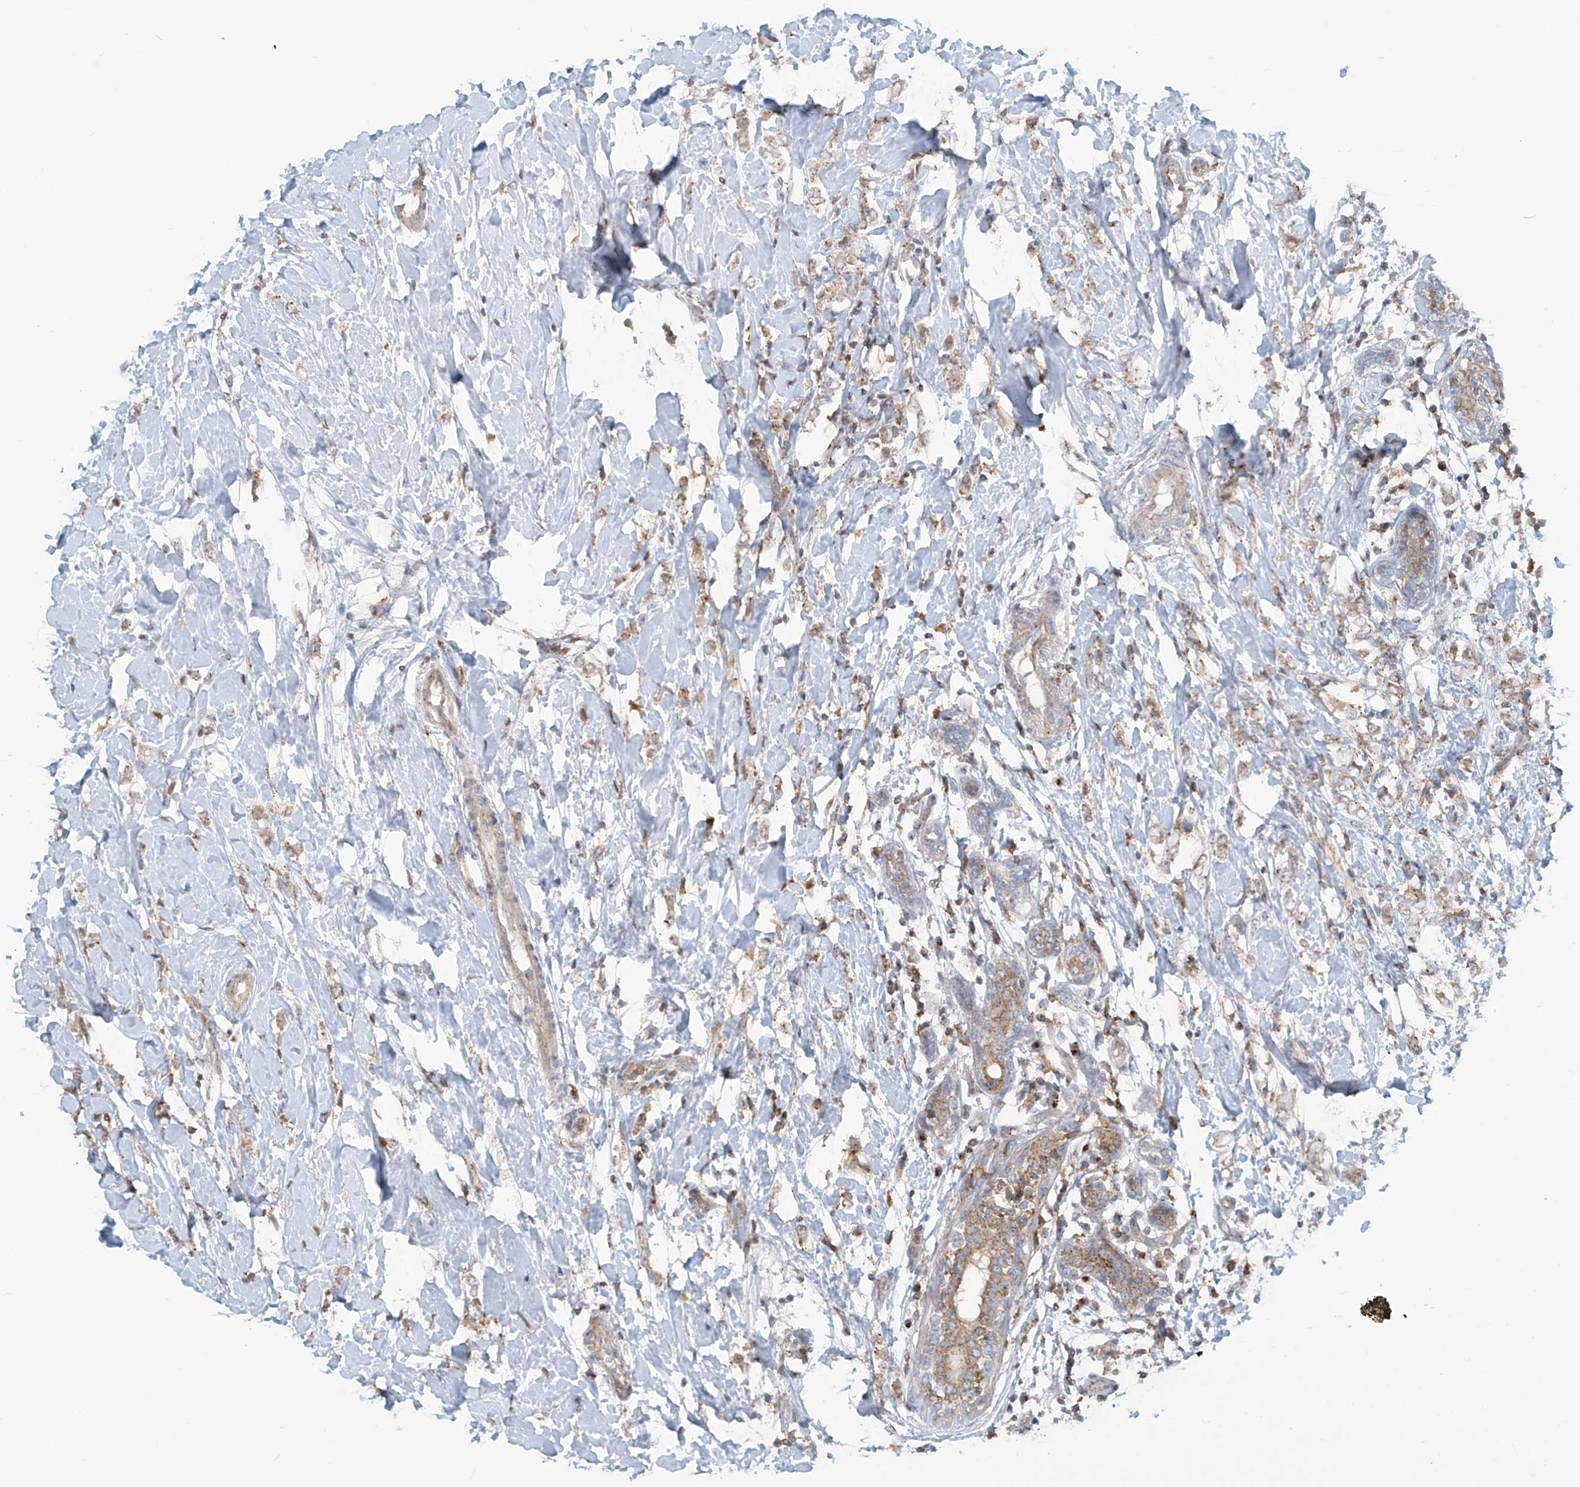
{"staining": {"intensity": "weak", "quantity": "25%-75%", "location": "cytoplasmic/membranous"}, "tissue": "breast cancer", "cell_type": "Tumor cells", "image_type": "cancer", "snomed": [{"axis": "morphology", "description": "Normal tissue, NOS"}, {"axis": "morphology", "description": "Lobular carcinoma"}, {"axis": "topography", "description": "Breast"}], "caption": "This is an image of immunohistochemistry (IHC) staining of lobular carcinoma (breast), which shows weak staining in the cytoplasmic/membranous of tumor cells.", "gene": "PARVG", "patient": {"sex": "female", "age": 47}}